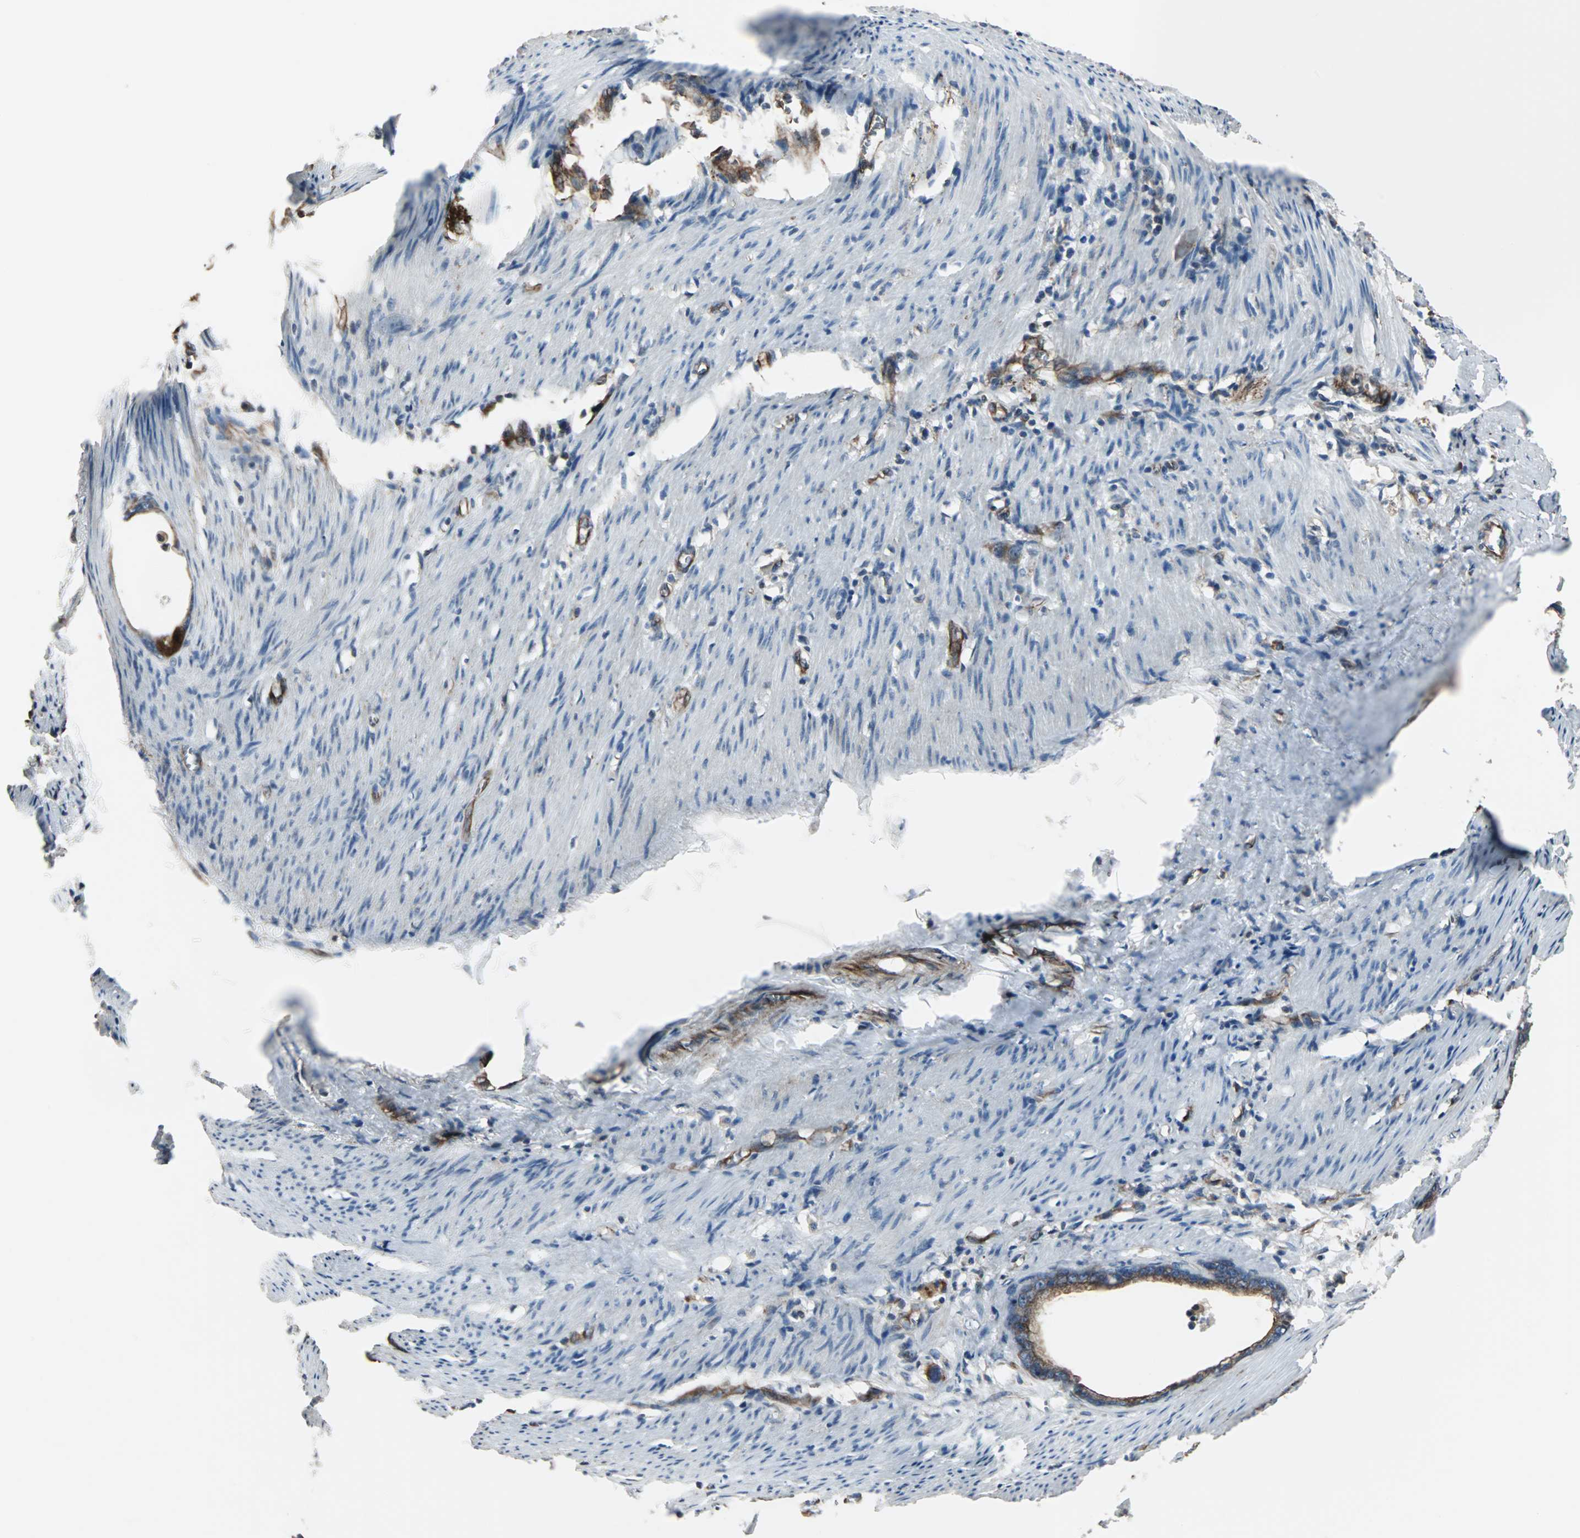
{"staining": {"intensity": "moderate", "quantity": ">75%", "location": "cytoplasmic/membranous"}, "tissue": "stomach cancer", "cell_type": "Tumor cells", "image_type": "cancer", "snomed": [{"axis": "morphology", "description": "Adenocarcinoma, NOS"}, {"axis": "topography", "description": "Stomach"}], "caption": "Adenocarcinoma (stomach) stained with immunohistochemistry (IHC) displays moderate cytoplasmic/membranous positivity in about >75% of tumor cells. (DAB (3,3'-diaminobenzidine) IHC, brown staining for protein, blue staining for nuclei).", "gene": "CHP1", "patient": {"sex": "female", "age": 75}}